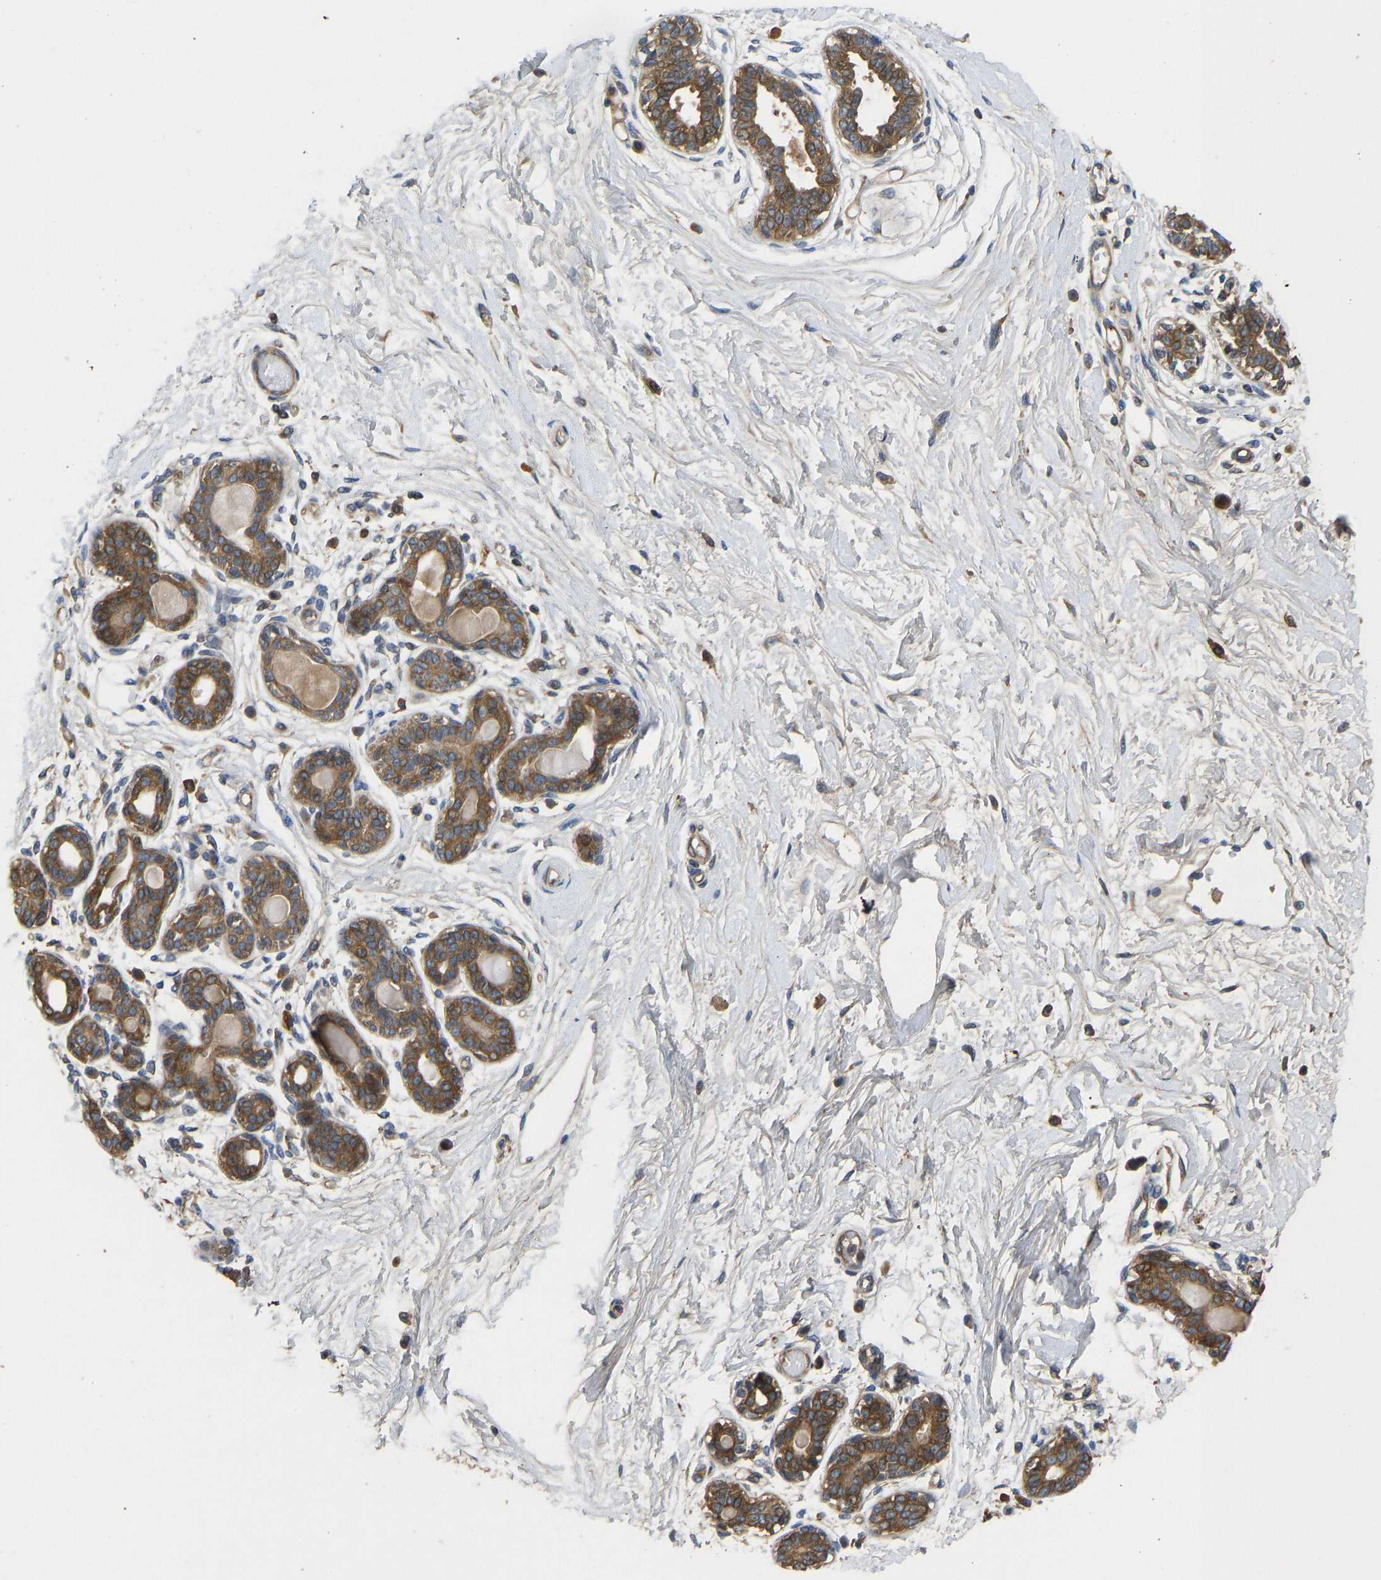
{"staining": {"intensity": "negative", "quantity": "none", "location": "none"}, "tissue": "breast", "cell_type": "Adipocytes", "image_type": "normal", "snomed": [{"axis": "morphology", "description": "Normal tissue, NOS"}, {"axis": "topography", "description": "Breast"}], "caption": "Immunohistochemistry image of unremarkable breast: breast stained with DAB reveals no significant protein staining in adipocytes.", "gene": "VCPKMT", "patient": {"sex": "female", "age": 45}}